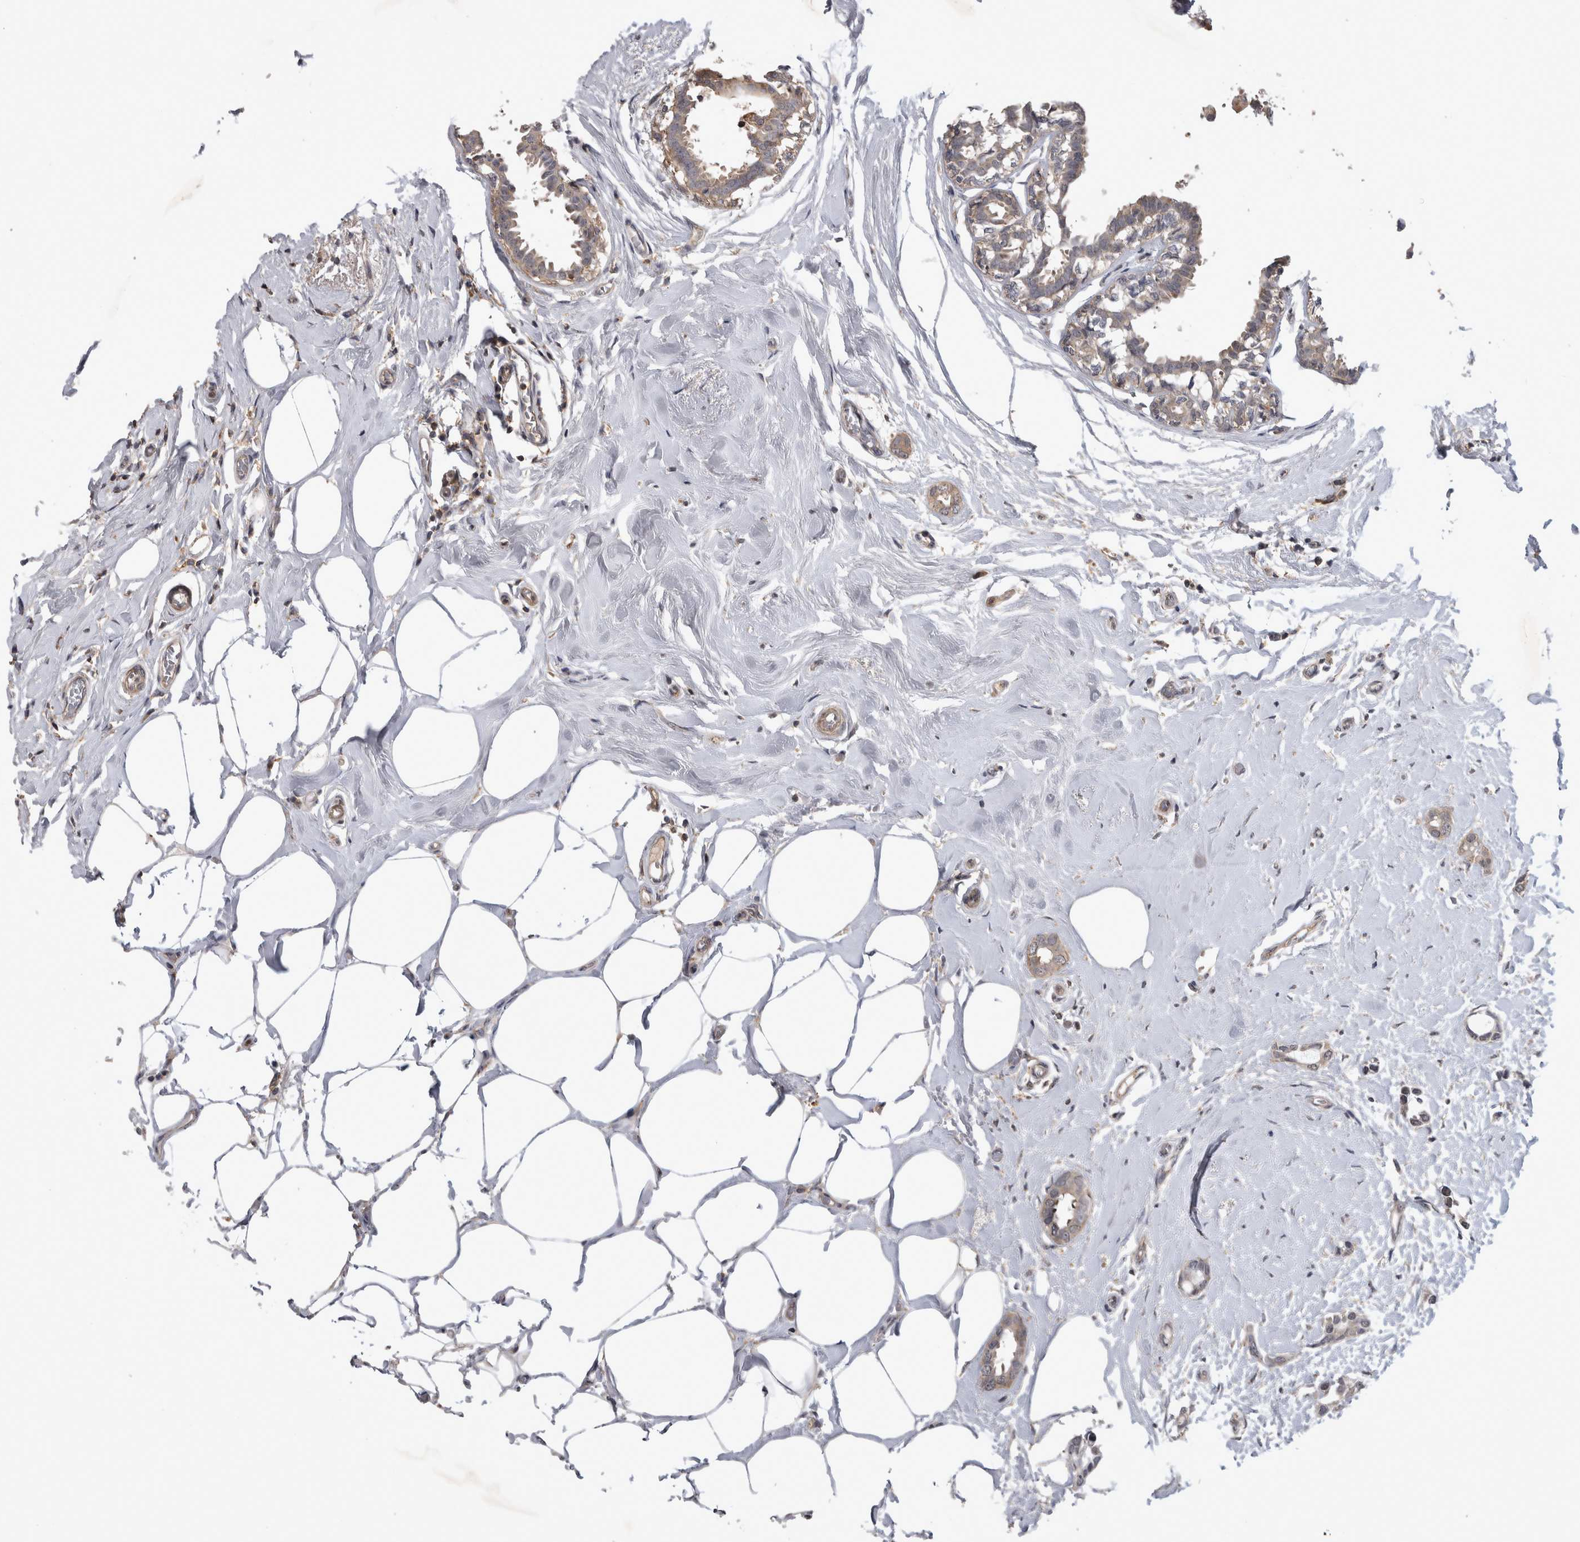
{"staining": {"intensity": "weak", "quantity": ">75%", "location": "cytoplasmic/membranous"}, "tissue": "breast cancer", "cell_type": "Tumor cells", "image_type": "cancer", "snomed": [{"axis": "morphology", "description": "Duct carcinoma"}, {"axis": "topography", "description": "Breast"}], "caption": "A brown stain highlights weak cytoplasmic/membranous expression of a protein in breast invasive ductal carcinoma tumor cells. The staining is performed using DAB brown chromogen to label protein expression. The nuclei are counter-stained blue using hematoxylin.", "gene": "ZNF114", "patient": {"sex": "female", "age": 55}}